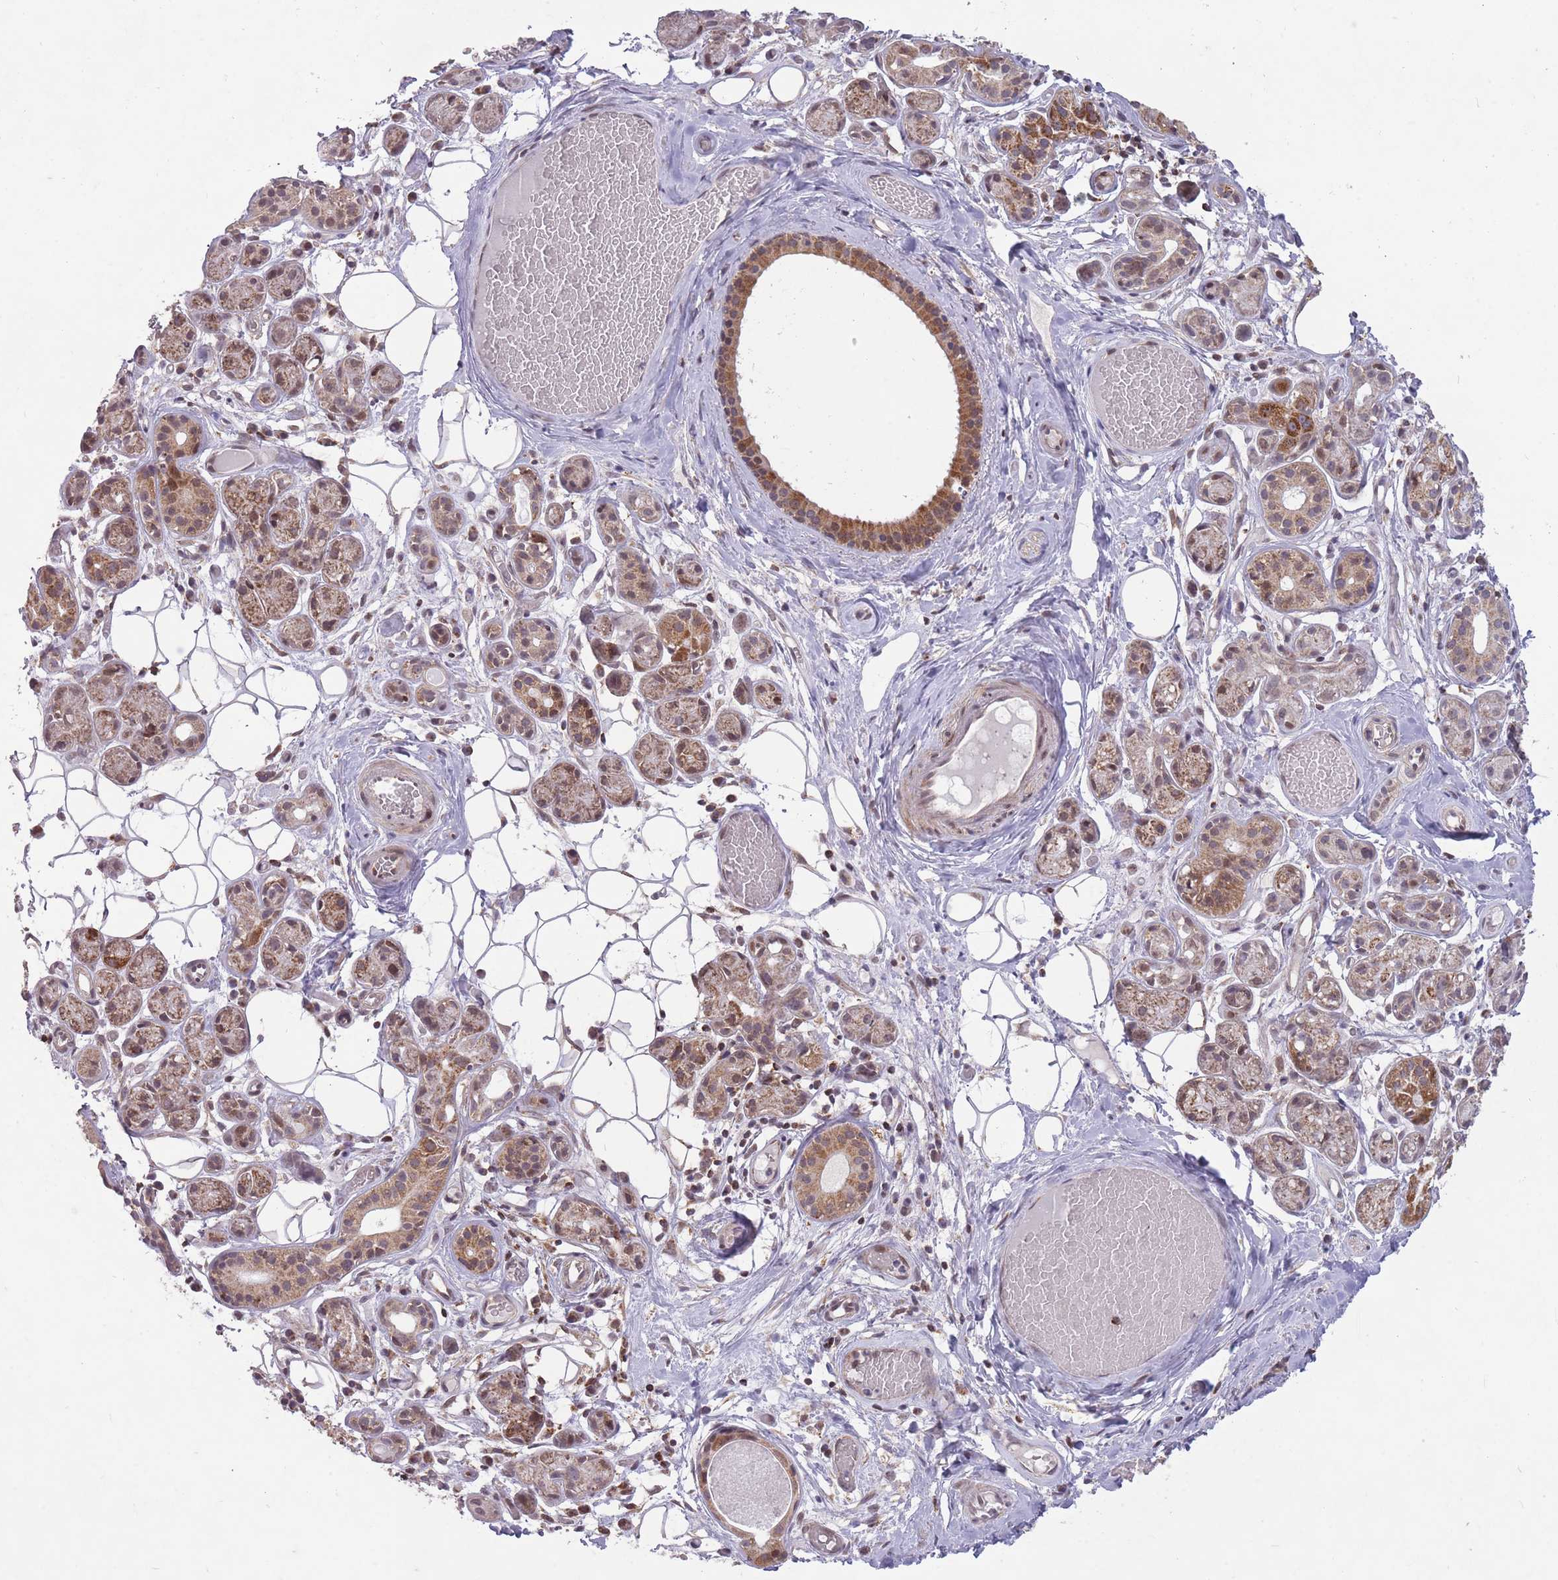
{"staining": {"intensity": "moderate", "quantity": "25%-75%", "location": "cytoplasmic/membranous,nuclear"}, "tissue": "salivary gland", "cell_type": "Glandular cells", "image_type": "normal", "snomed": [{"axis": "morphology", "description": "Normal tissue, NOS"}, {"axis": "topography", "description": "Salivary gland"}], "caption": "The photomicrograph exhibits immunohistochemical staining of unremarkable salivary gland. There is moderate cytoplasmic/membranous,nuclear expression is seen in approximately 25%-75% of glandular cells. The staining is performed using DAB (3,3'-diaminobenzidine) brown chromogen to label protein expression. The nuclei are counter-stained blue using hematoxylin.", "gene": "DPYSL4", "patient": {"sex": "male", "age": 82}}